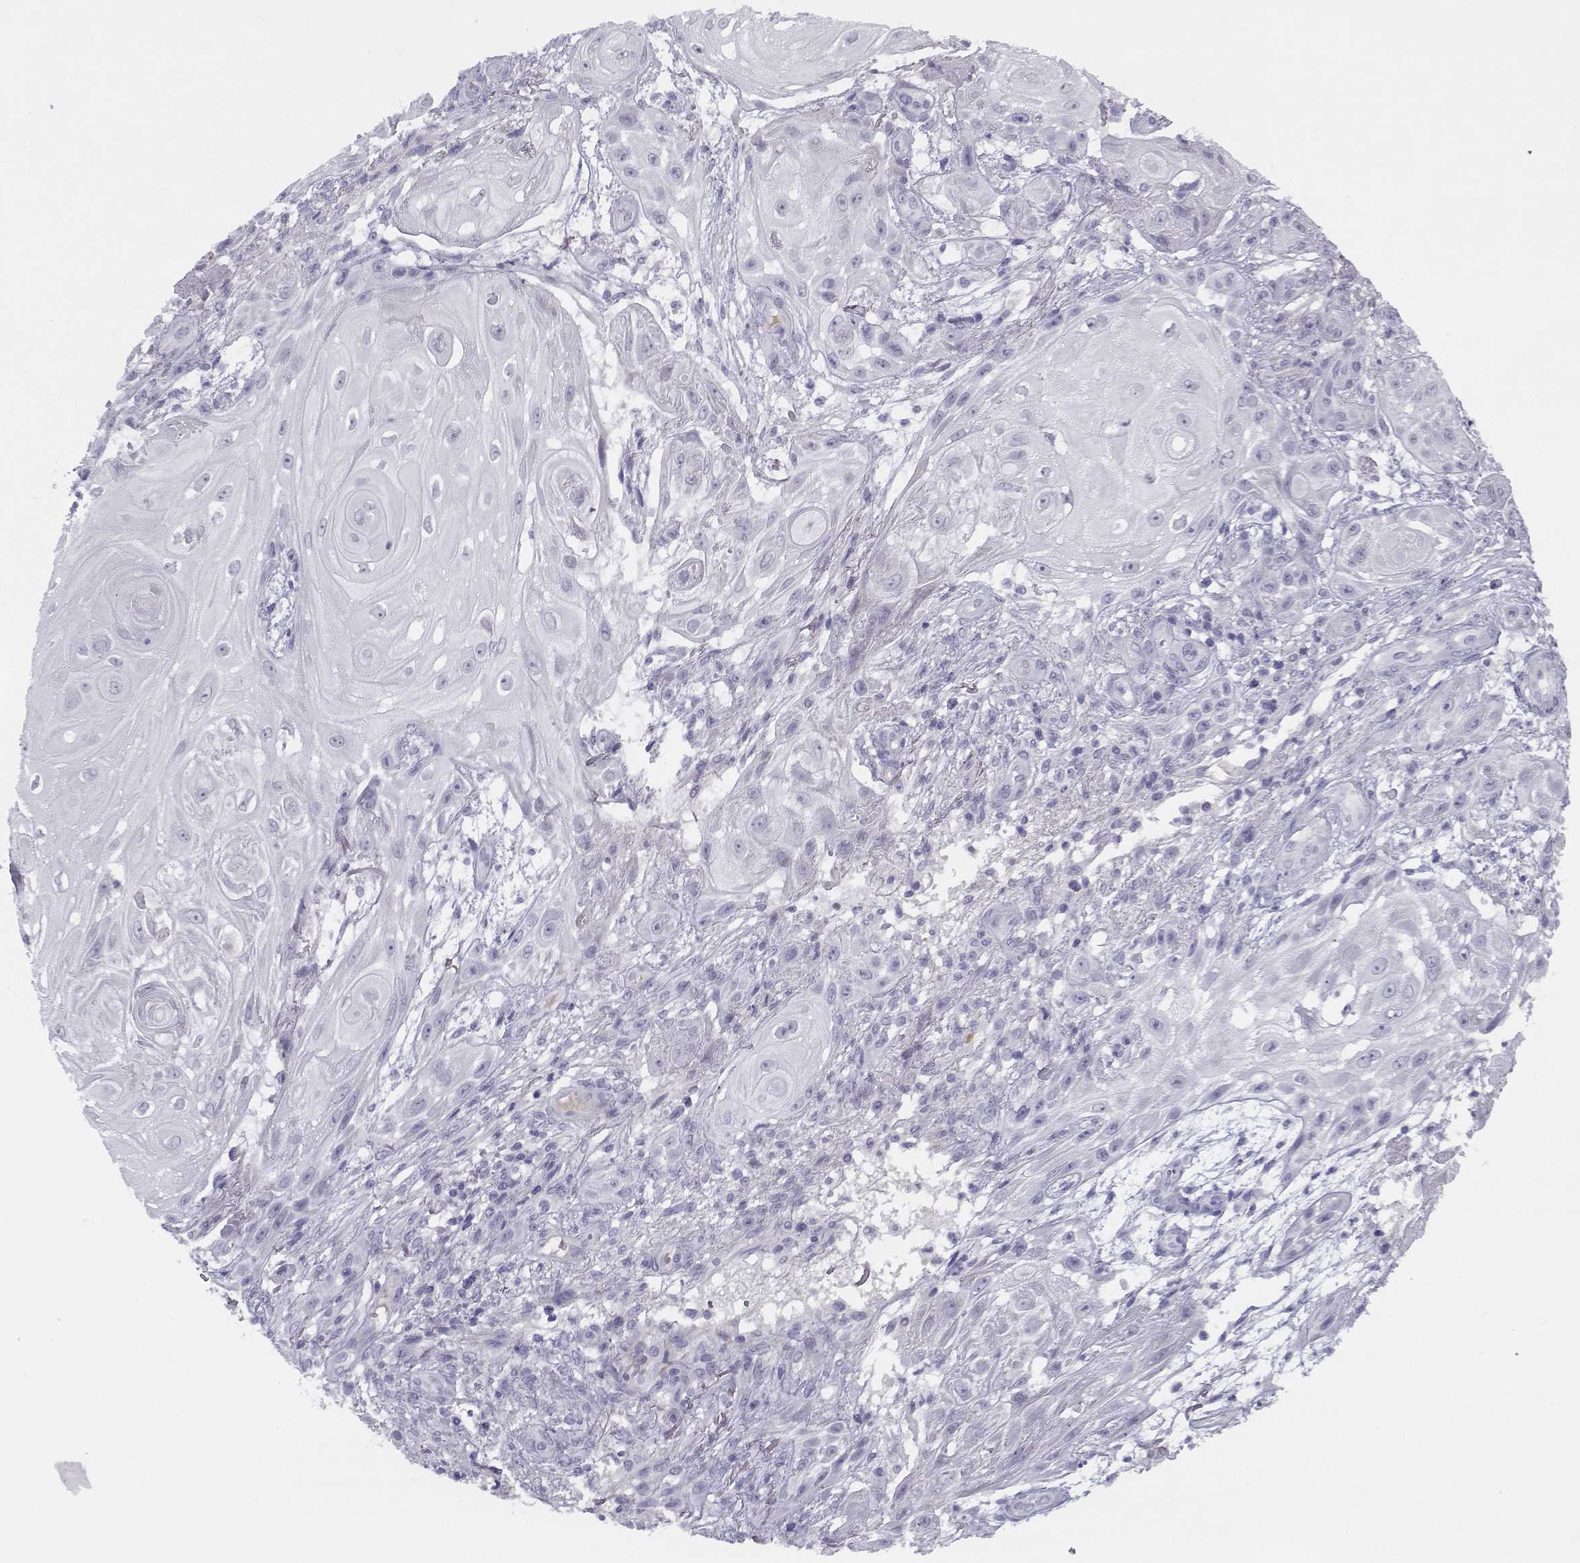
{"staining": {"intensity": "negative", "quantity": "none", "location": "none"}, "tissue": "skin cancer", "cell_type": "Tumor cells", "image_type": "cancer", "snomed": [{"axis": "morphology", "description": "Squamous cell carcinoma, NOS"}, {"axis": "topography", "description": "Skin"}], "caption": "There is no significant staining in tumor cells of skin cancer.", "gene": "CREB3L3", "patient": {"sex": "male", "age": 62}}